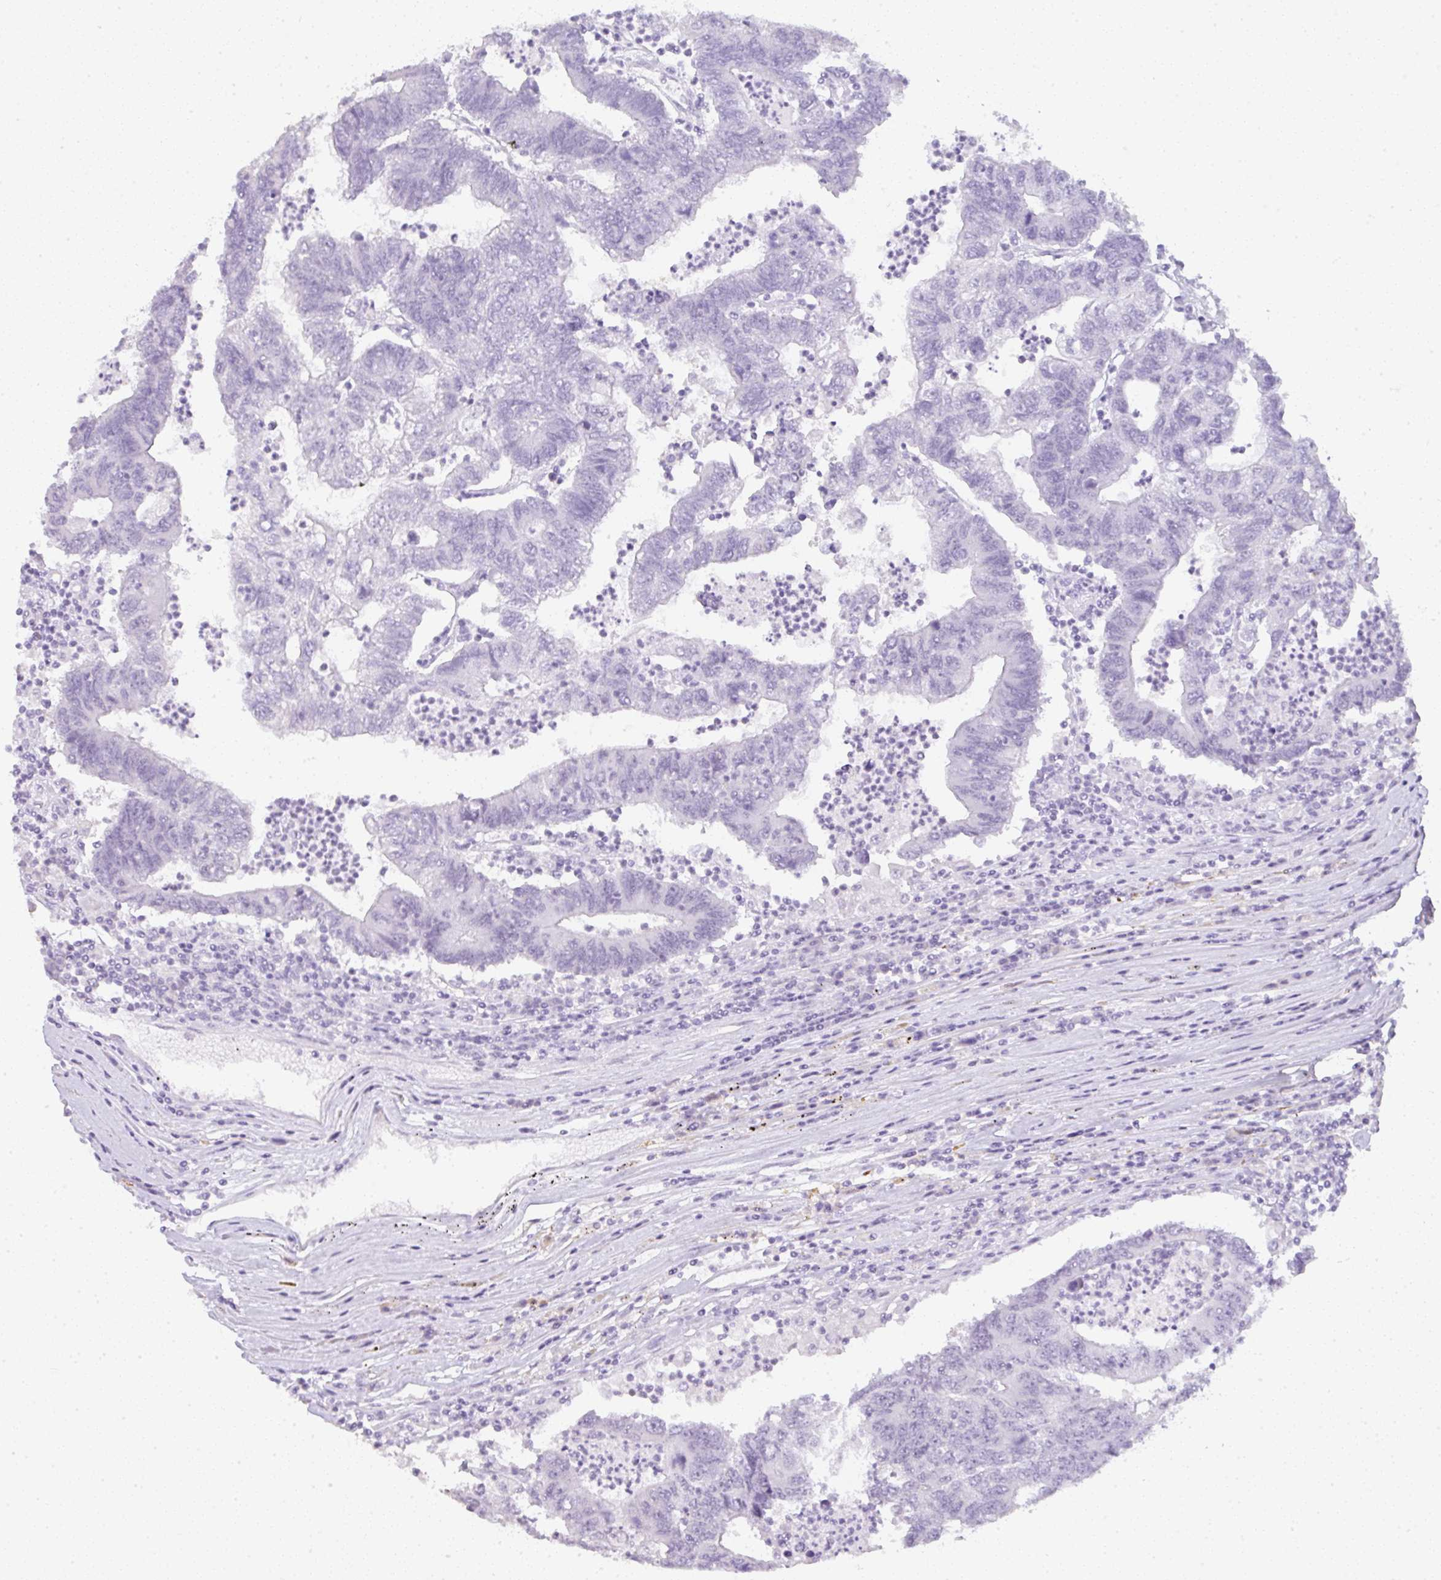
{"staining": {"intensity": "negative", "quantity": "none", "location": "none"}, "tissue": "colorectal cancer", "cell_type": "Tumor cells", "image_type": "cancer", "snomed": [{"axis": "morphology", "description": "Adenocarcinoma, NOS"}, {"axis": "topography", "description": "Colon"}], "caption": "Micrograph shows no significant protein expression in tumor cells of colorectal cancer. (Brightfield microscopy of DAB (3,3'-diaminobenzidine) IHC at high magnification).", "gene": "LPAR4", "patient": {"sex": "female", "age": 48}}